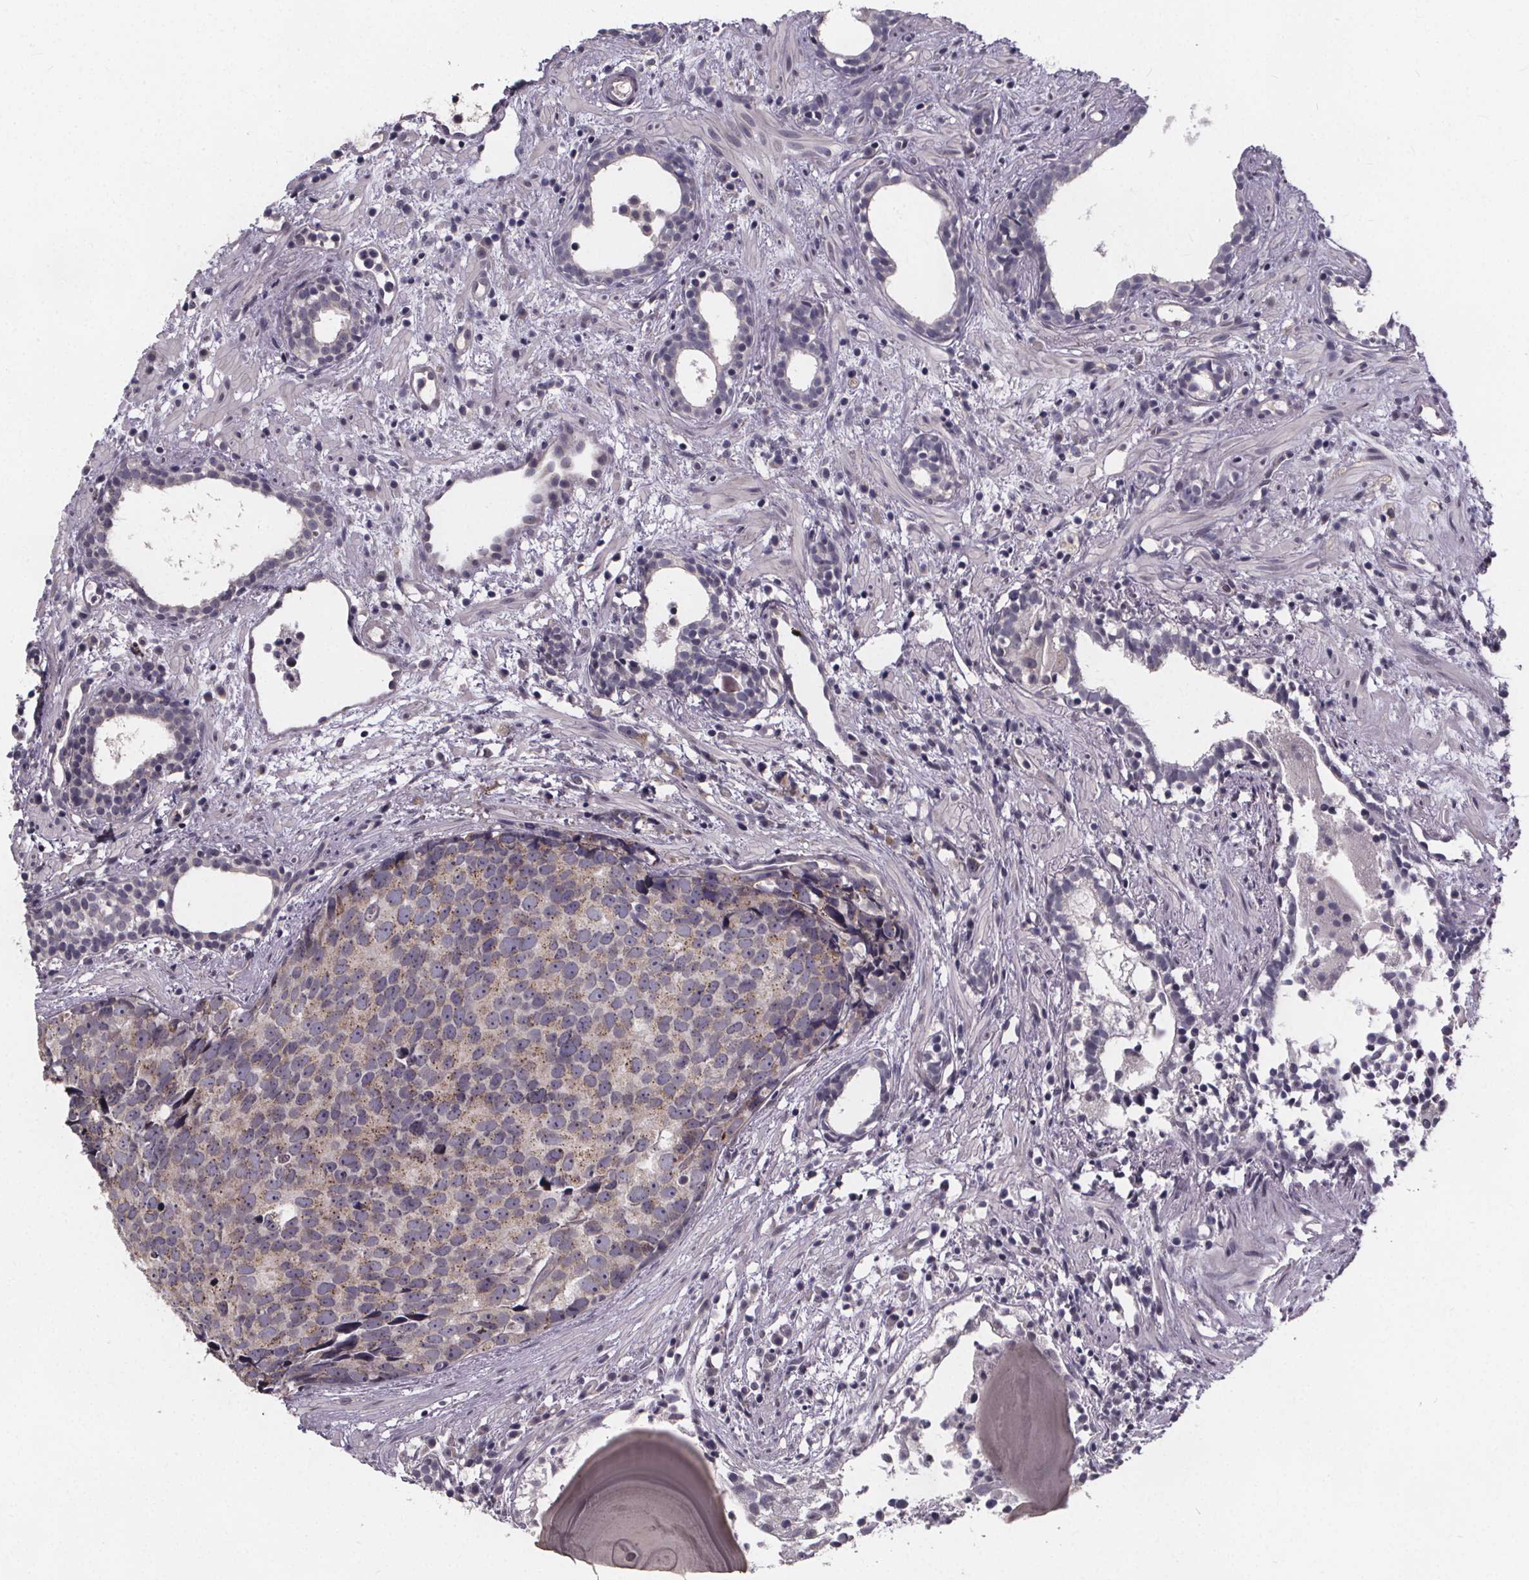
{"staining": {"intensity": "weak", "quantity": "25%-75%", "location": "cytoplasmic/membranous"}, "tissue": "prostate cancer", "cell_type": "Tumor cells", "image_type": "cancer", "snomed": [{"axis": "morphology", "description": "Adenocarcinoma, High grade"}, {"axis": "topography", "description": "Prostate"}], "caption": "About 25%-75% of tumor cells in prostate cancer show weak cytoplasmic/membranous protein staining as visualized by brown immunohistochemical staining.", "gene": "FAM181B", "patient": {"sex": "male", "age": 83}}